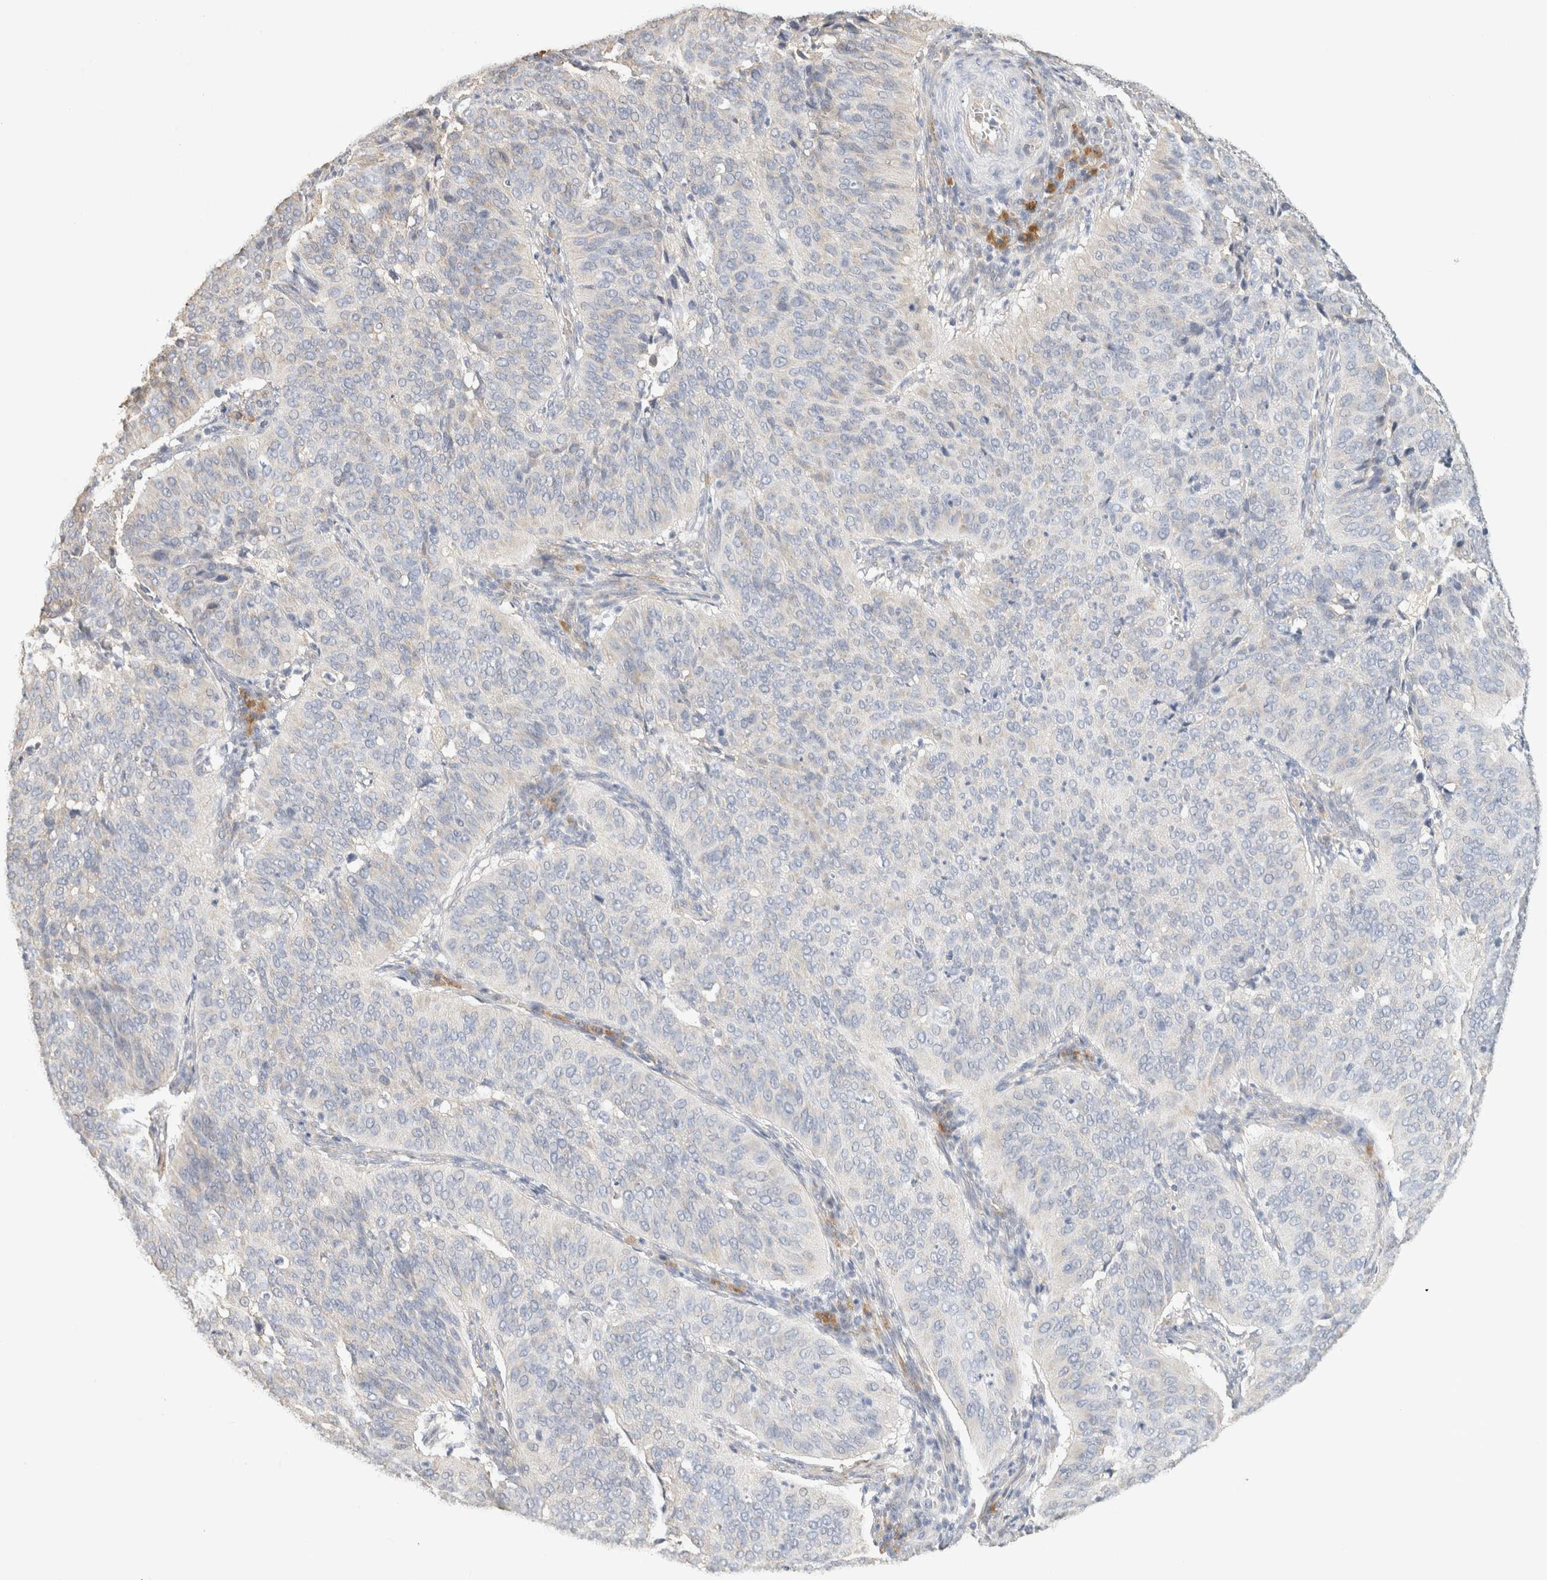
{"staining": {"intensity": "negative", "quantity": "none", "location": "none"}, "tissue": "cervical cancer", "cell_type": "Tumor cells", "image_type": "cancer", "snomed": [{"axis": "morphology", "description": "Normal tissue, NOS"}, {"axis": "morphology", "description": "Squamous cell carcinoma, NOS"}, {"axis": "topography", "description": "Cervix"}], "caption": "Immunohistochemistry histopathology image of human cervical cancer (squamous cell carcinoma) stained for a protein (brown), which shows no staining in tumor cells. (DAB (3,3'-diaminobenzidine) immunohistochemistry with hematoxylin counter stain).", "gene": "NEFM", "patient": {"sex": "female", "age": 39}}